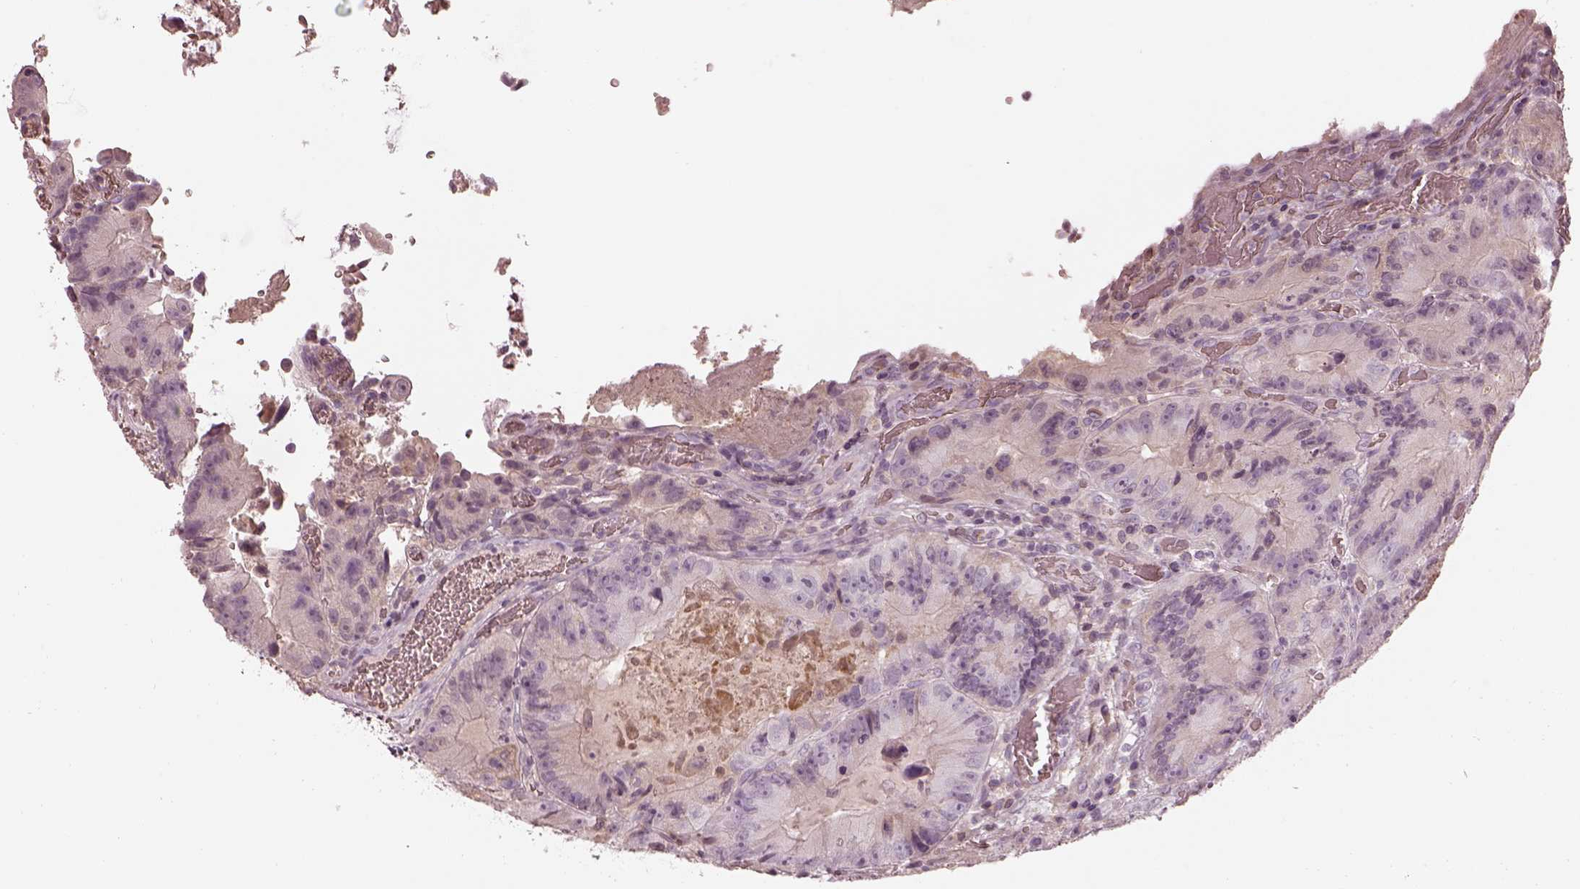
{"staining": {"intensity": "negative", "quantity": "none", "location": "none"}, "tissue": "colorectal cancer", "cell_type": "Tumor cells", "image_type": "cancer", "snomed": [{"axis": "morphology", "description": "Adenocarcinoma, NOS"}, {"axis": "topography", "description": "Colon"}], "caption": "Colorectal adenocarcinoma stained for a protein using immunohistochemistry exhibits no expression tumor cells.", "gene": "TLX3", "patient": {"sex": "female", "age": 86}}